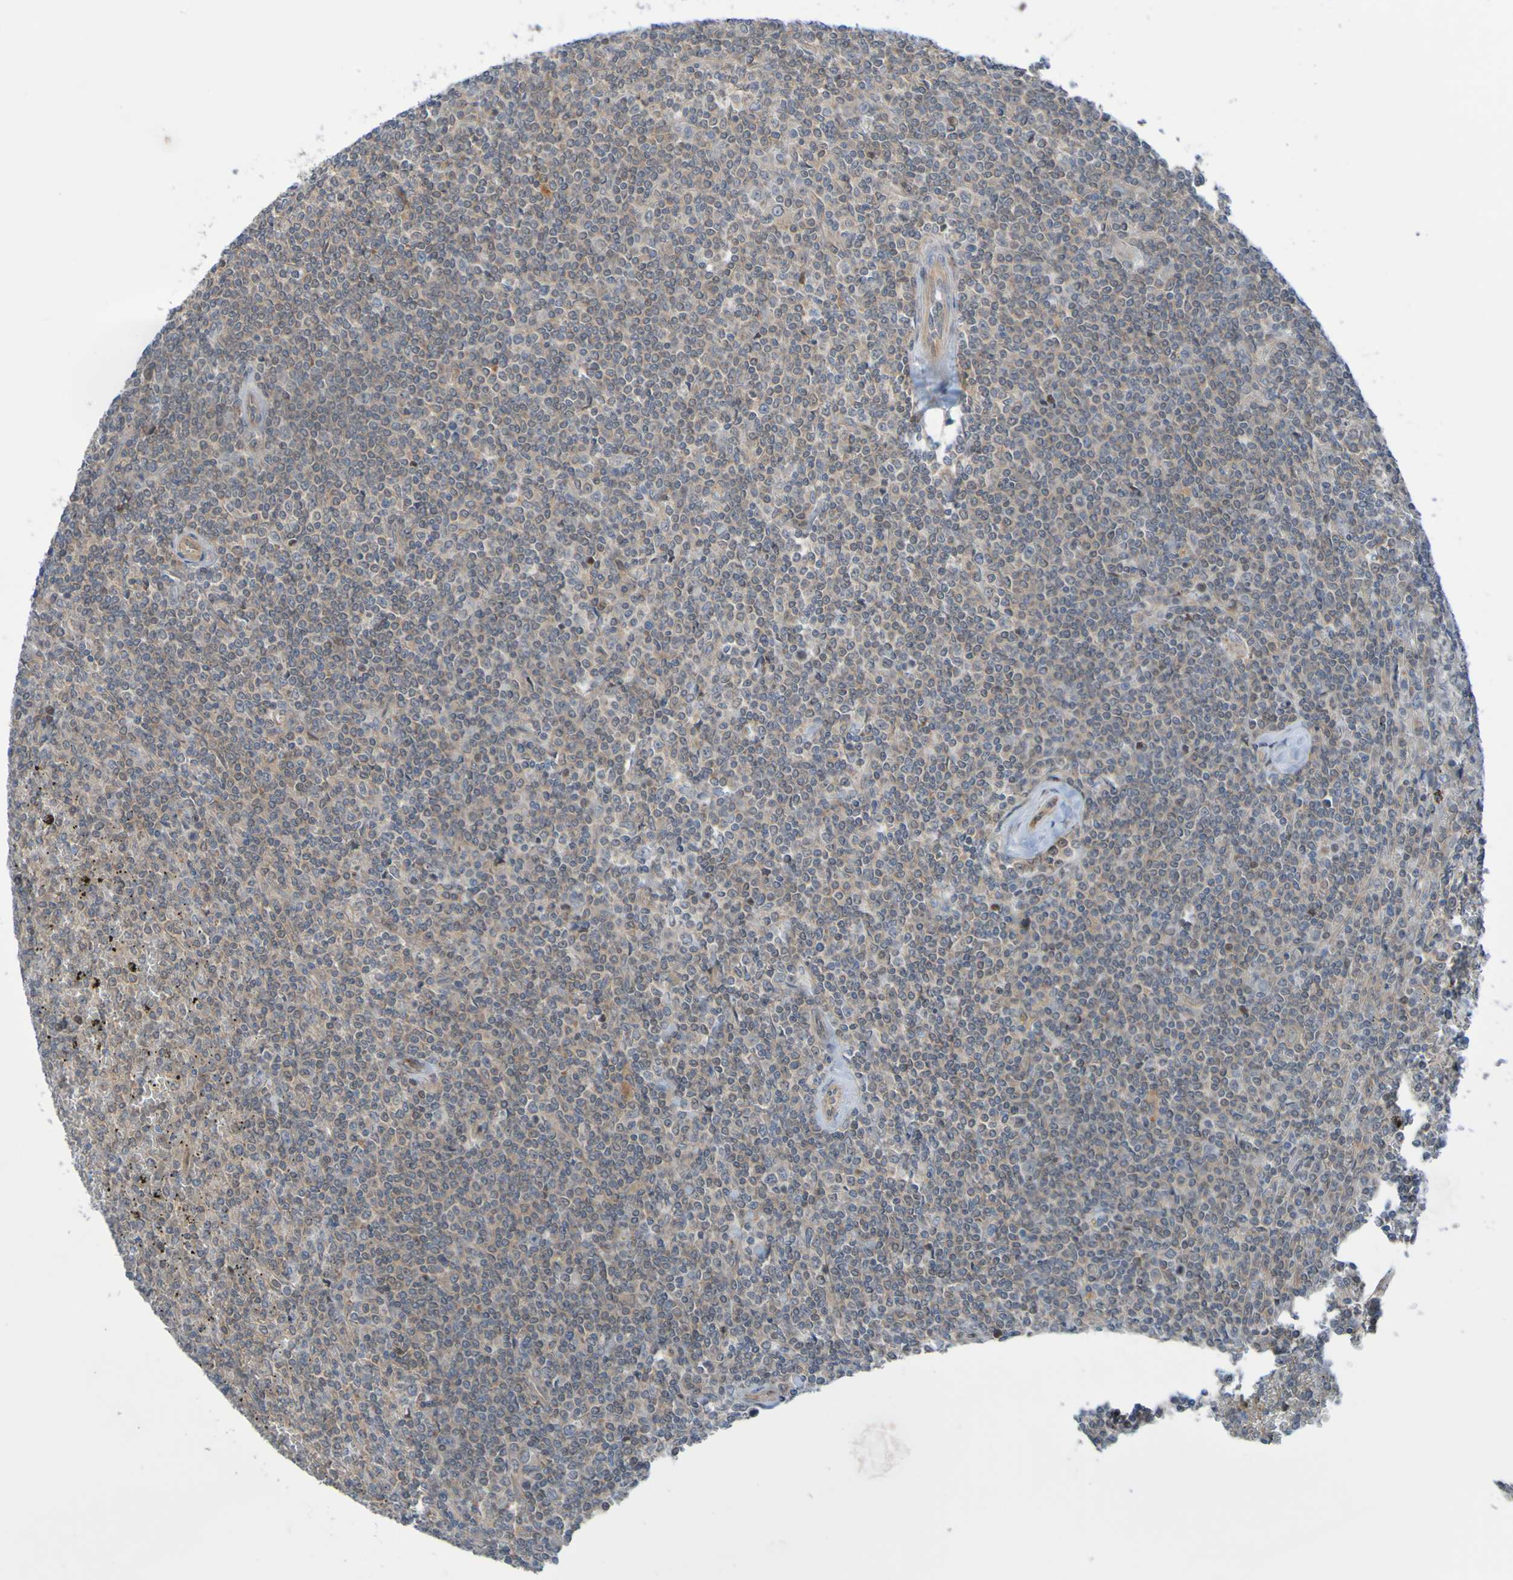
{"staining": {"intensity": "weak", "quantity": ">75%", "location": "cytoplasmic/membranous"}, "tissue": "lymphoma", "cell_type": "Tumor cells", "image_type": "cancer", "snomed": [{"axis": "morphology", "description": "Malignant lymphoma, non-Hodgkin's type, Low grade"}, {"axis": "topography", "description": "Spleen"}], "caption": "Lymphoma stained for a protein (brown) reveals weak cytoplasmic/membranous positive expression in about >75% of tumor cells.", "gene": "NPRL3", "patient": {"sex": "female", "age": 19}}